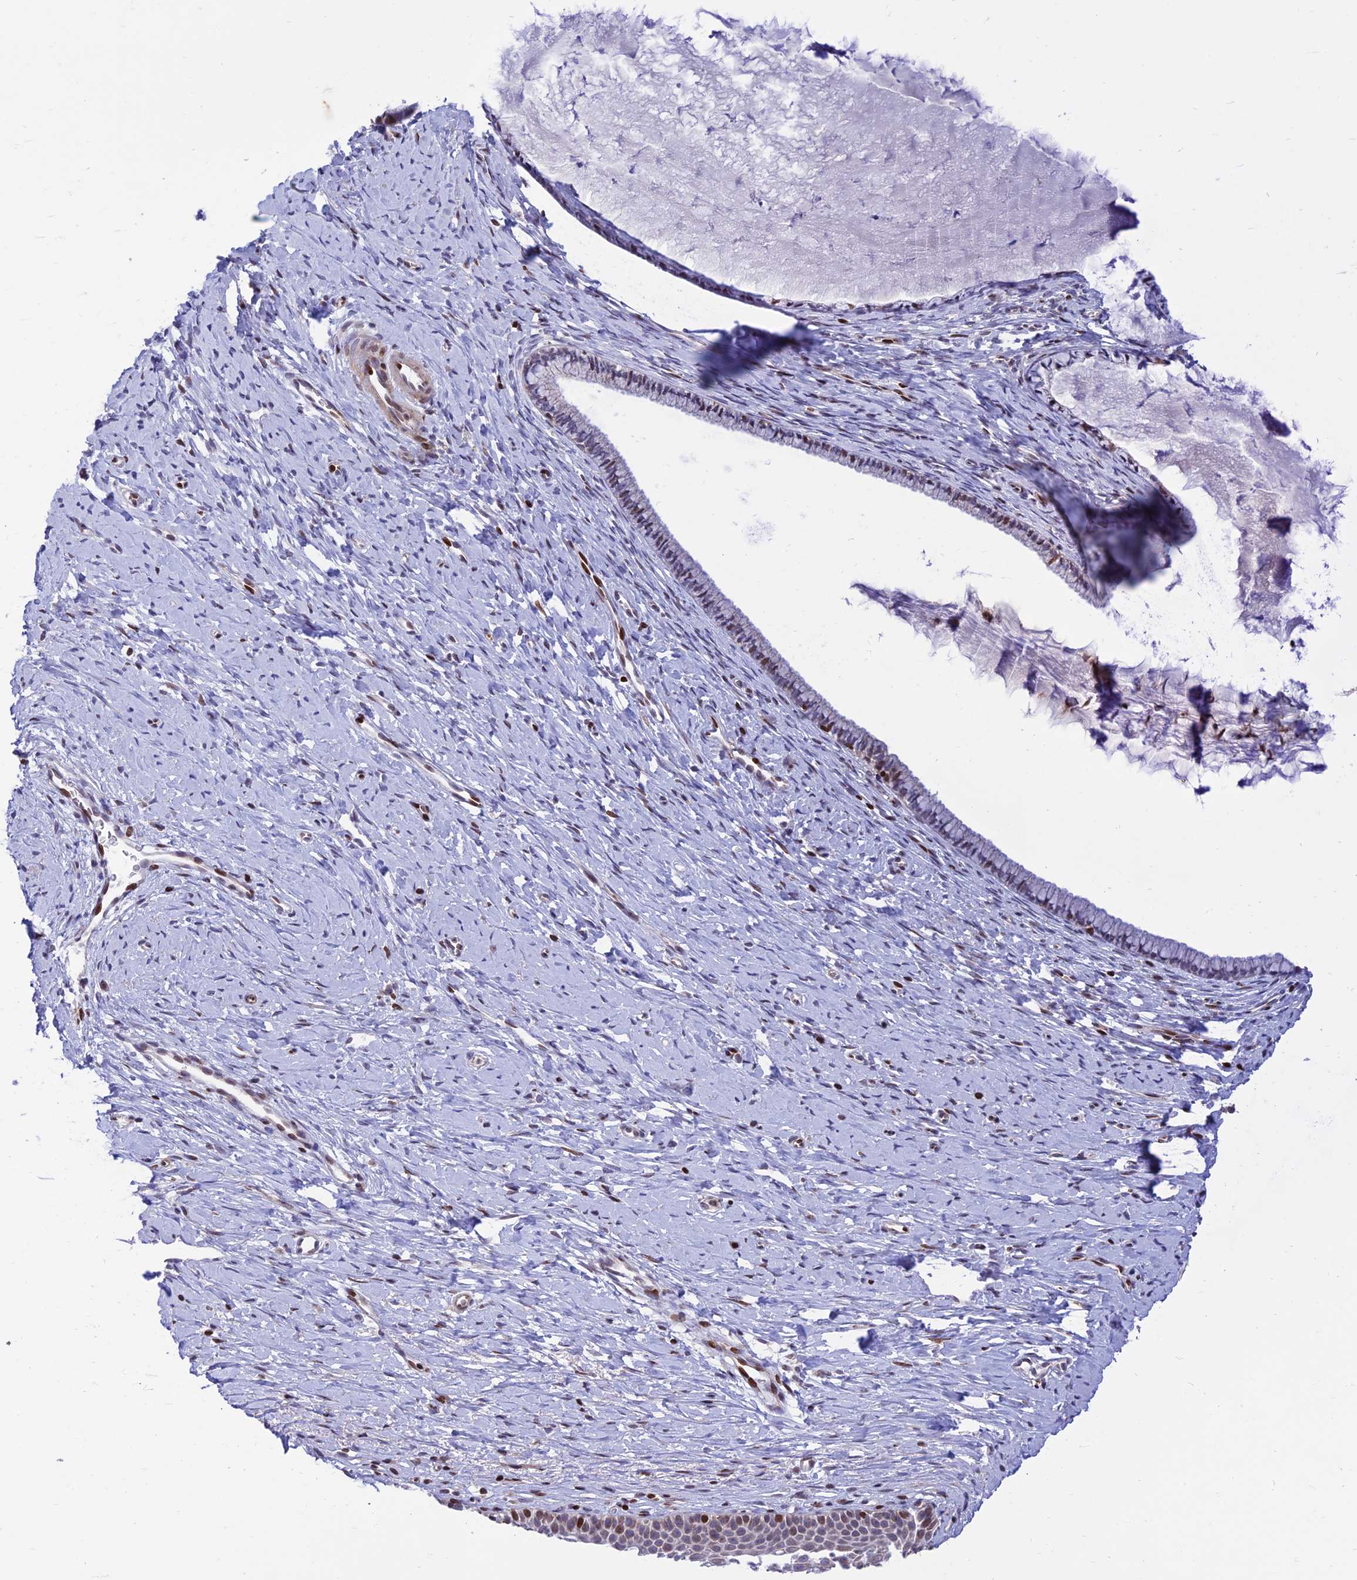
{"staining": {"intensity": "moderate", "quantity": "<25%", "location": "nuclear"}, "tissue": "cervix", "cell_type": "Glandular cells", "image_type": "normal", "snomed": [{"axis": "morphology", "description": "Normal tissue, NOS"}, {"axis": "topography", "description": "Cervix"}], "caption": "Cervix stained for a protein (brown) demonstrates moderate nuclear positive staining in approximately <25% of glandular cells.", "gene": "FAM186B", "patient": {"sex": "female", "age": 36}}